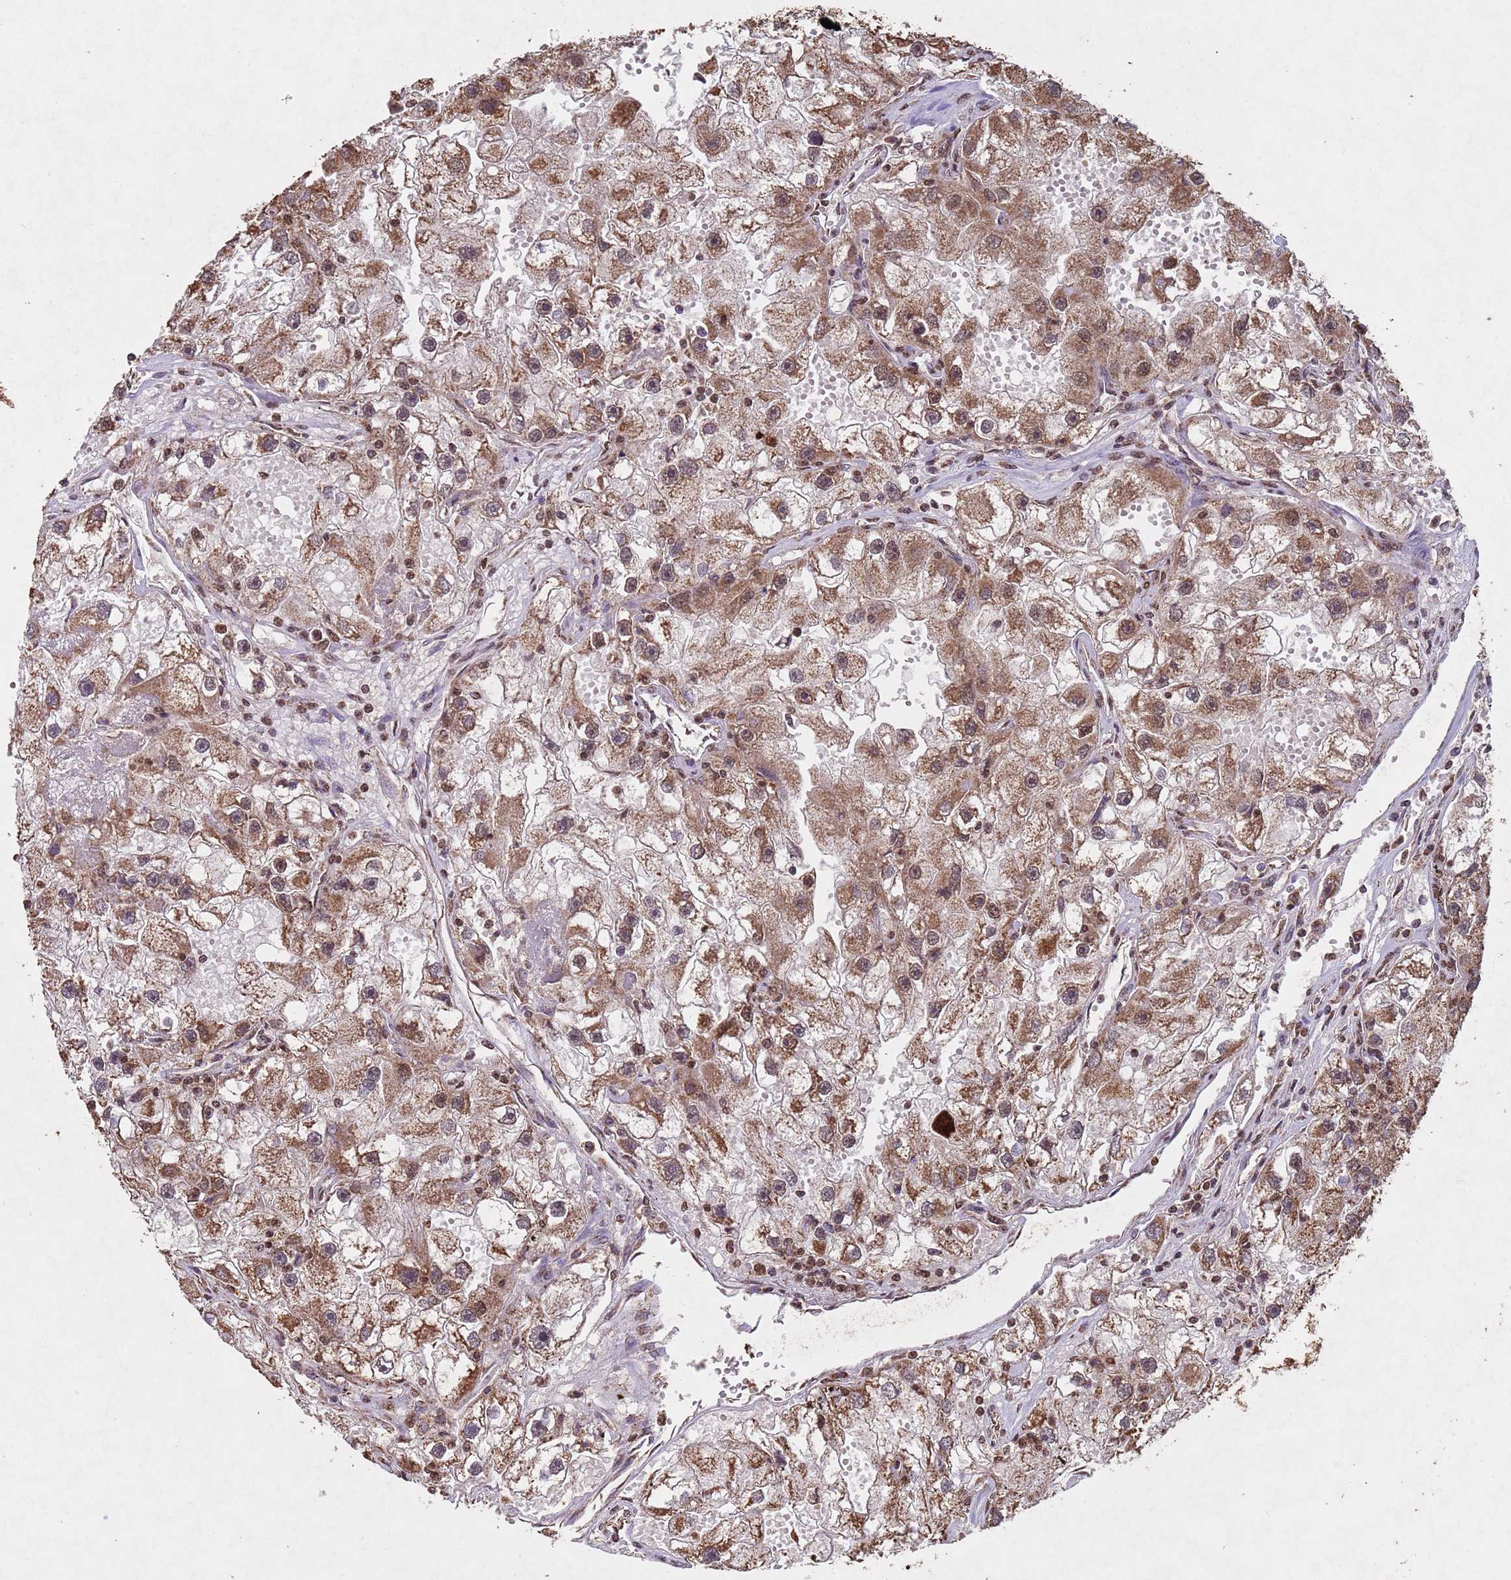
{"staining": {"intensity": "moderate", "quantity": ">75%", "location": "cytoplasmic/membranous,nuclear"}, "tissue": "renal cancer", "cell_type": "Tumor cells", "image_type": "cancer", "snomed": [{"axis": "morphology", "description": "Adenocarcinoma, NOS"}, {"axis": "topography", "description": "Kidney"}], "caption": "The image shows immunohistochemical staining of renal cancer (adenocarcinoma). There is moderate cytoplasmic/membranous and nuclear positivity is present in about >75% of tumor cells.", "gene": "HDAC10", "patient": {"sex": "male", "age": 63}}